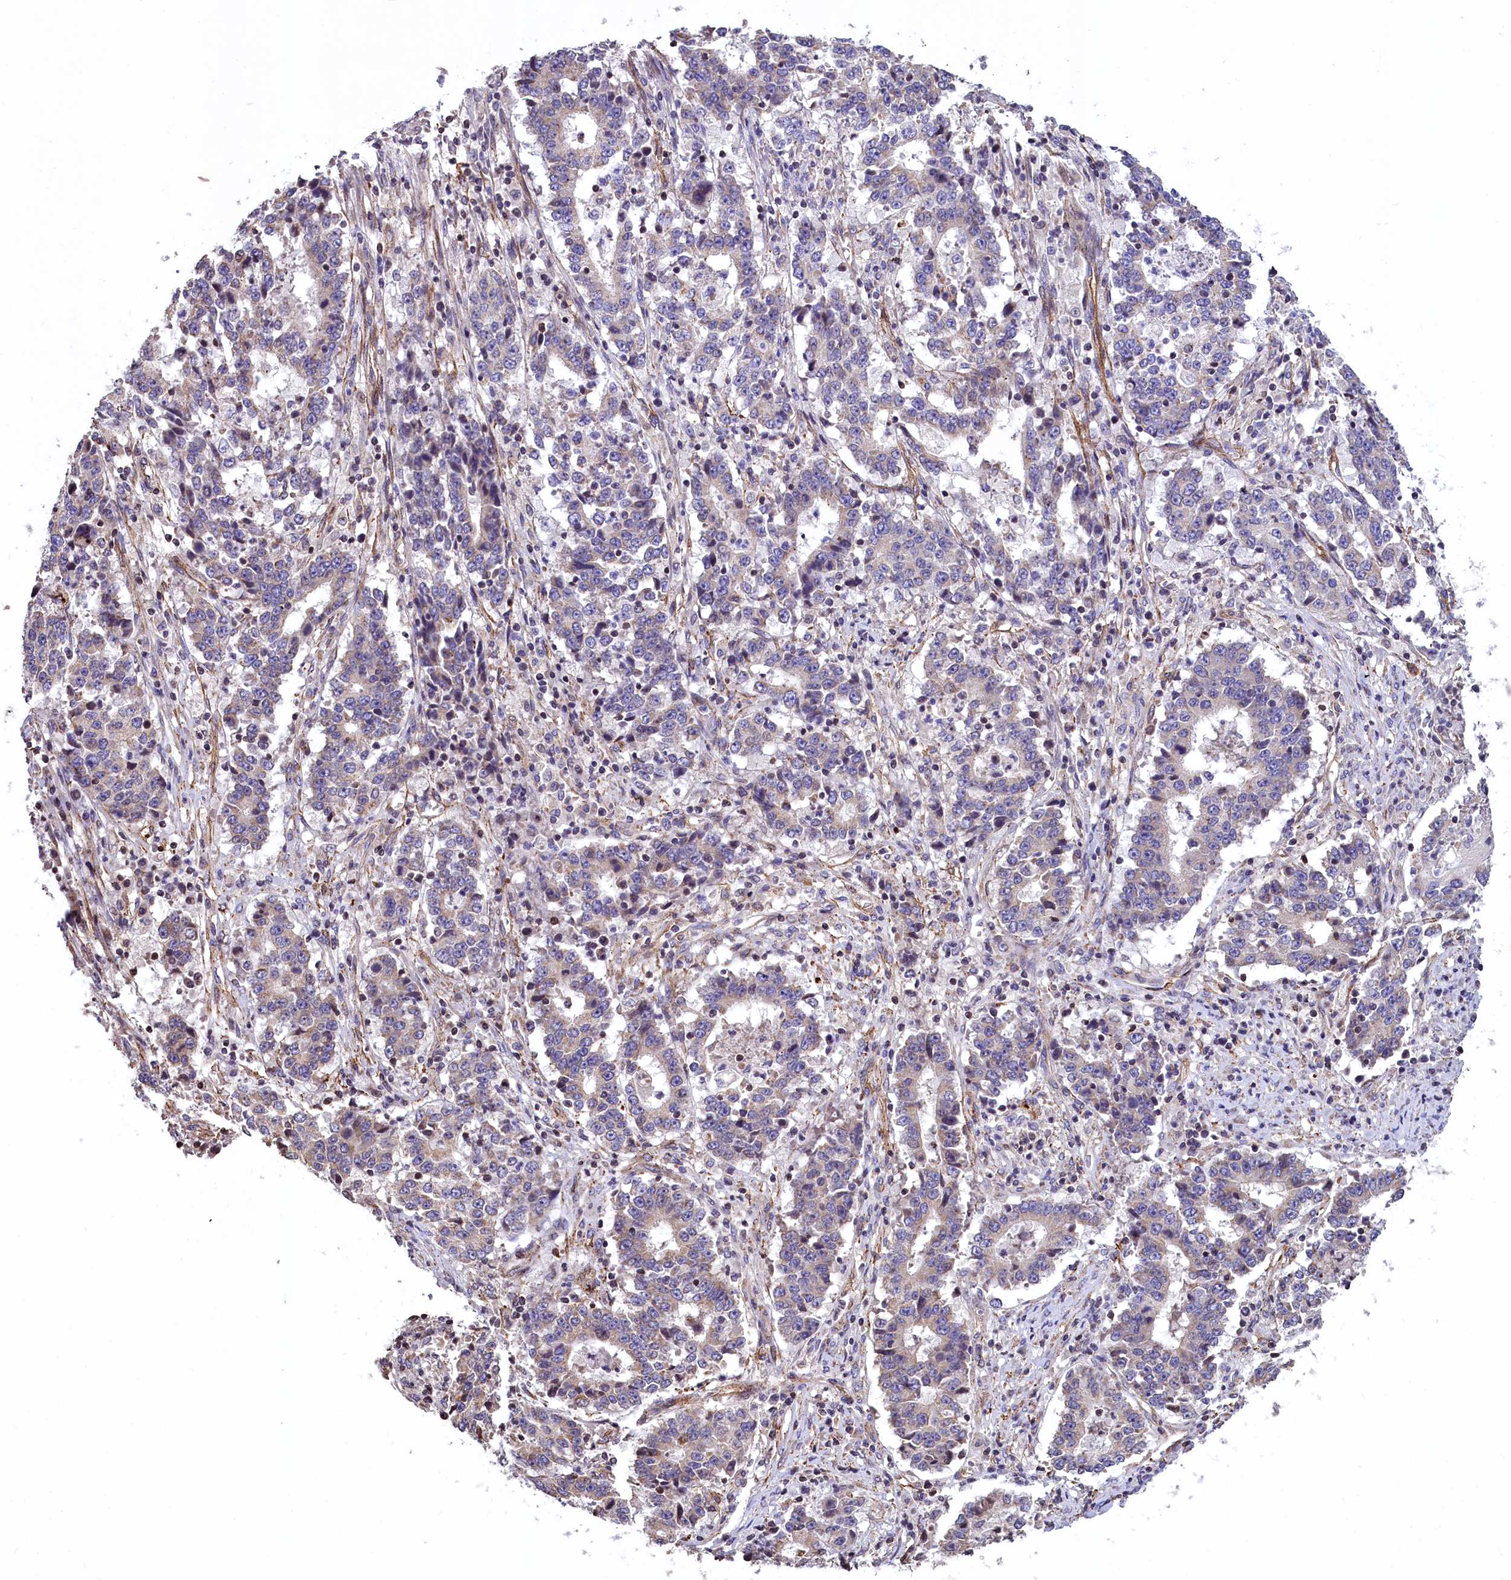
{"staining": {"intensity": "negative", "quantity": "none", "location": "none"}, "tissue": "stomach cancer", "cell_type": "Tumor cells", "image_type": "cancer", "snomed": [{"axis": "morphology", "description": "Adenocarcinoma, NOS"}, {"axis": "topography", "description": "Stomach"}], "caption": "Human adenocarcinoma (stomach) stained for a protein using immunohistochemistry displays no staining in tumor cells.", "gene": "ZNF2", "patient": {"sex": "male", "age": 59}}